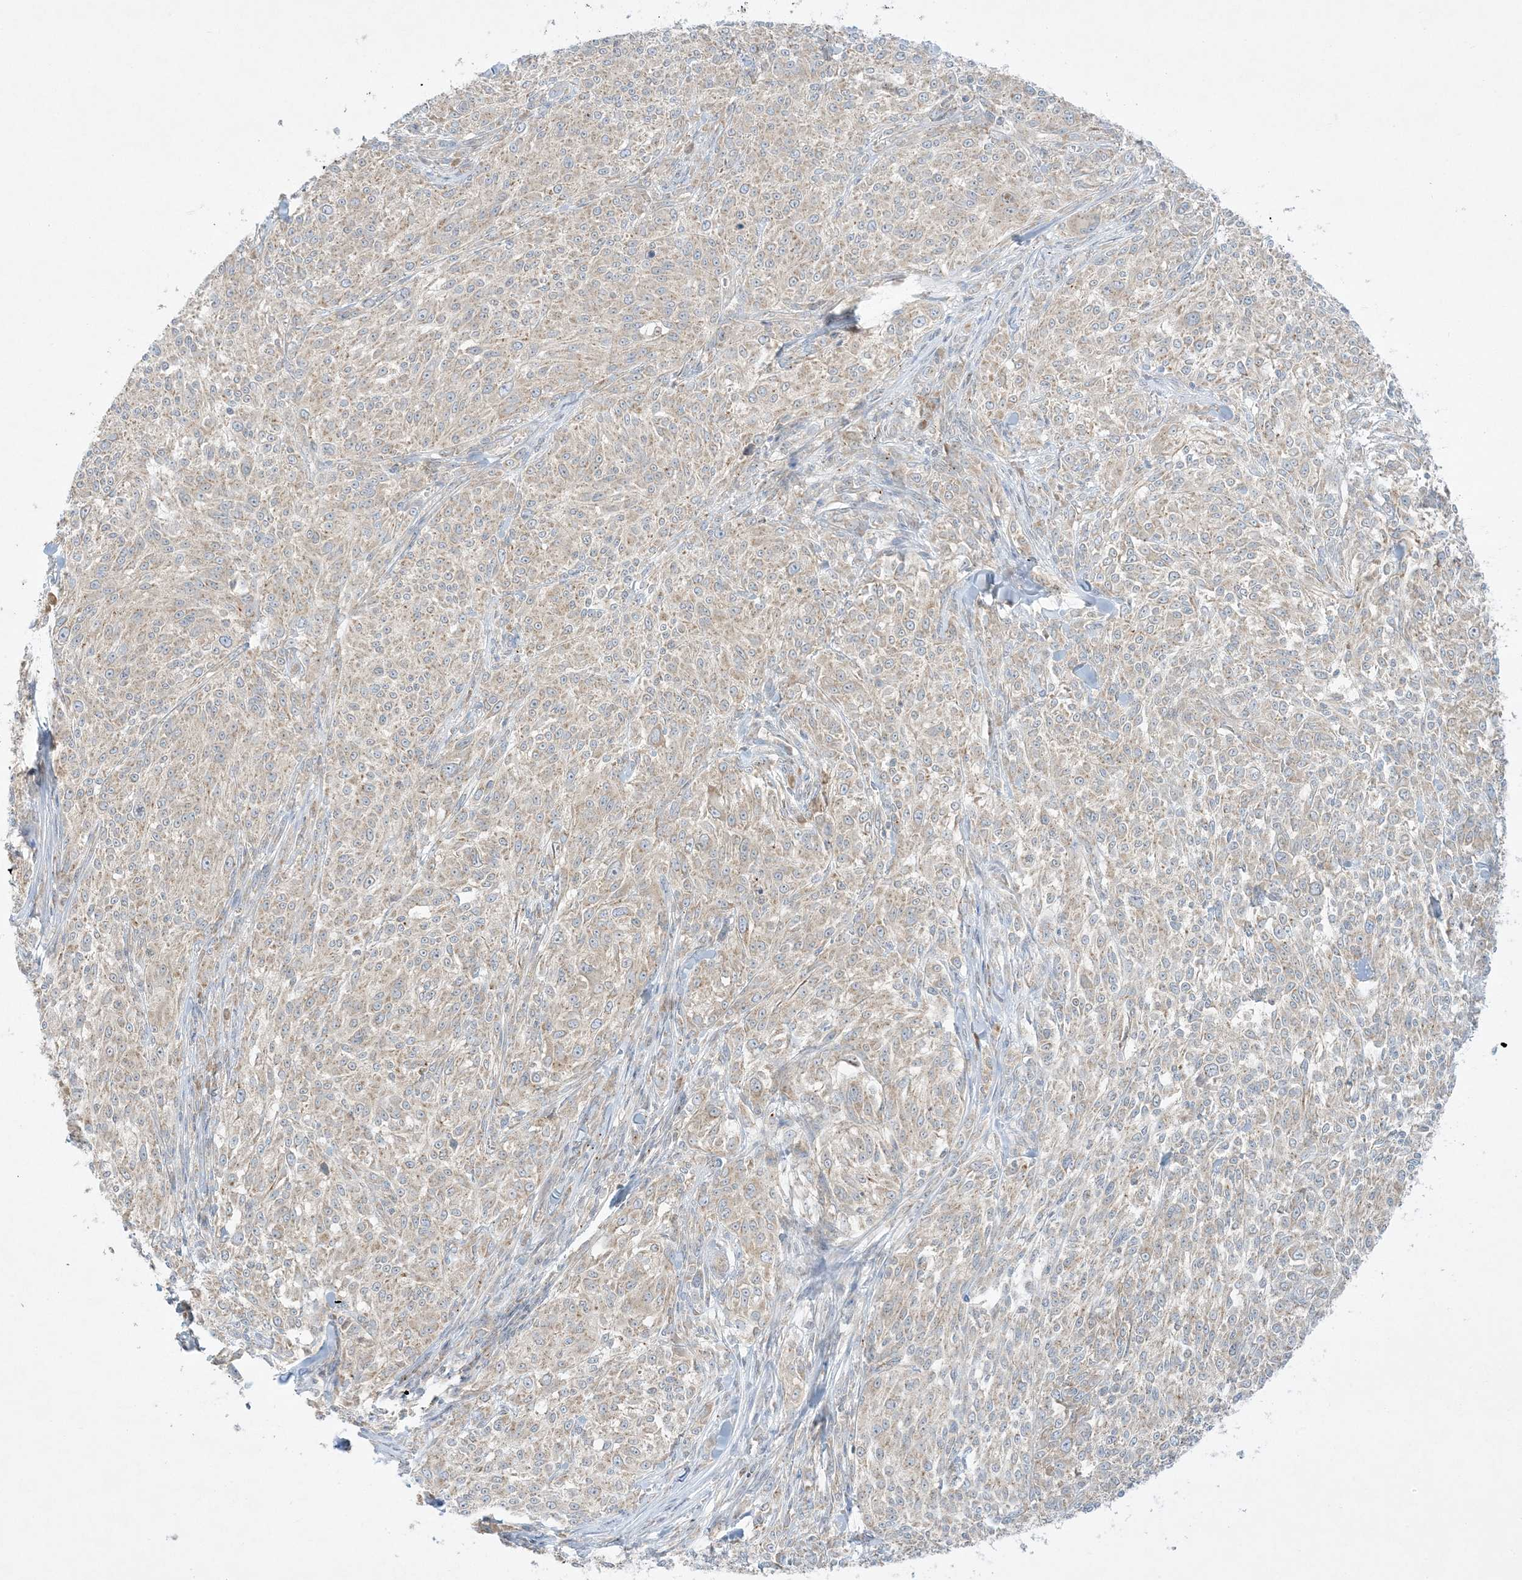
{"staining": {"intensity": "moderate", "quantity": "<25%", "location": "cytoplasmic/membranous"}, "tissue": "melanoma", "cell_type": "Tumor cells", "image_type": "cancer", "snomed": [{"axis": "morphology", "description": "Malignant melanoma, NOS"}, {"axis": "topography", "description": "Skin of trunk"}], "caption": "IHC micrograph of human melanoma stained for a protein (brown), which reveals low levels of moderate cytoplasmic/membranous staining in approximately <25% of tumor cells.", "gene": "RPP40", "patient": {"sex": "male", "age": 71}}